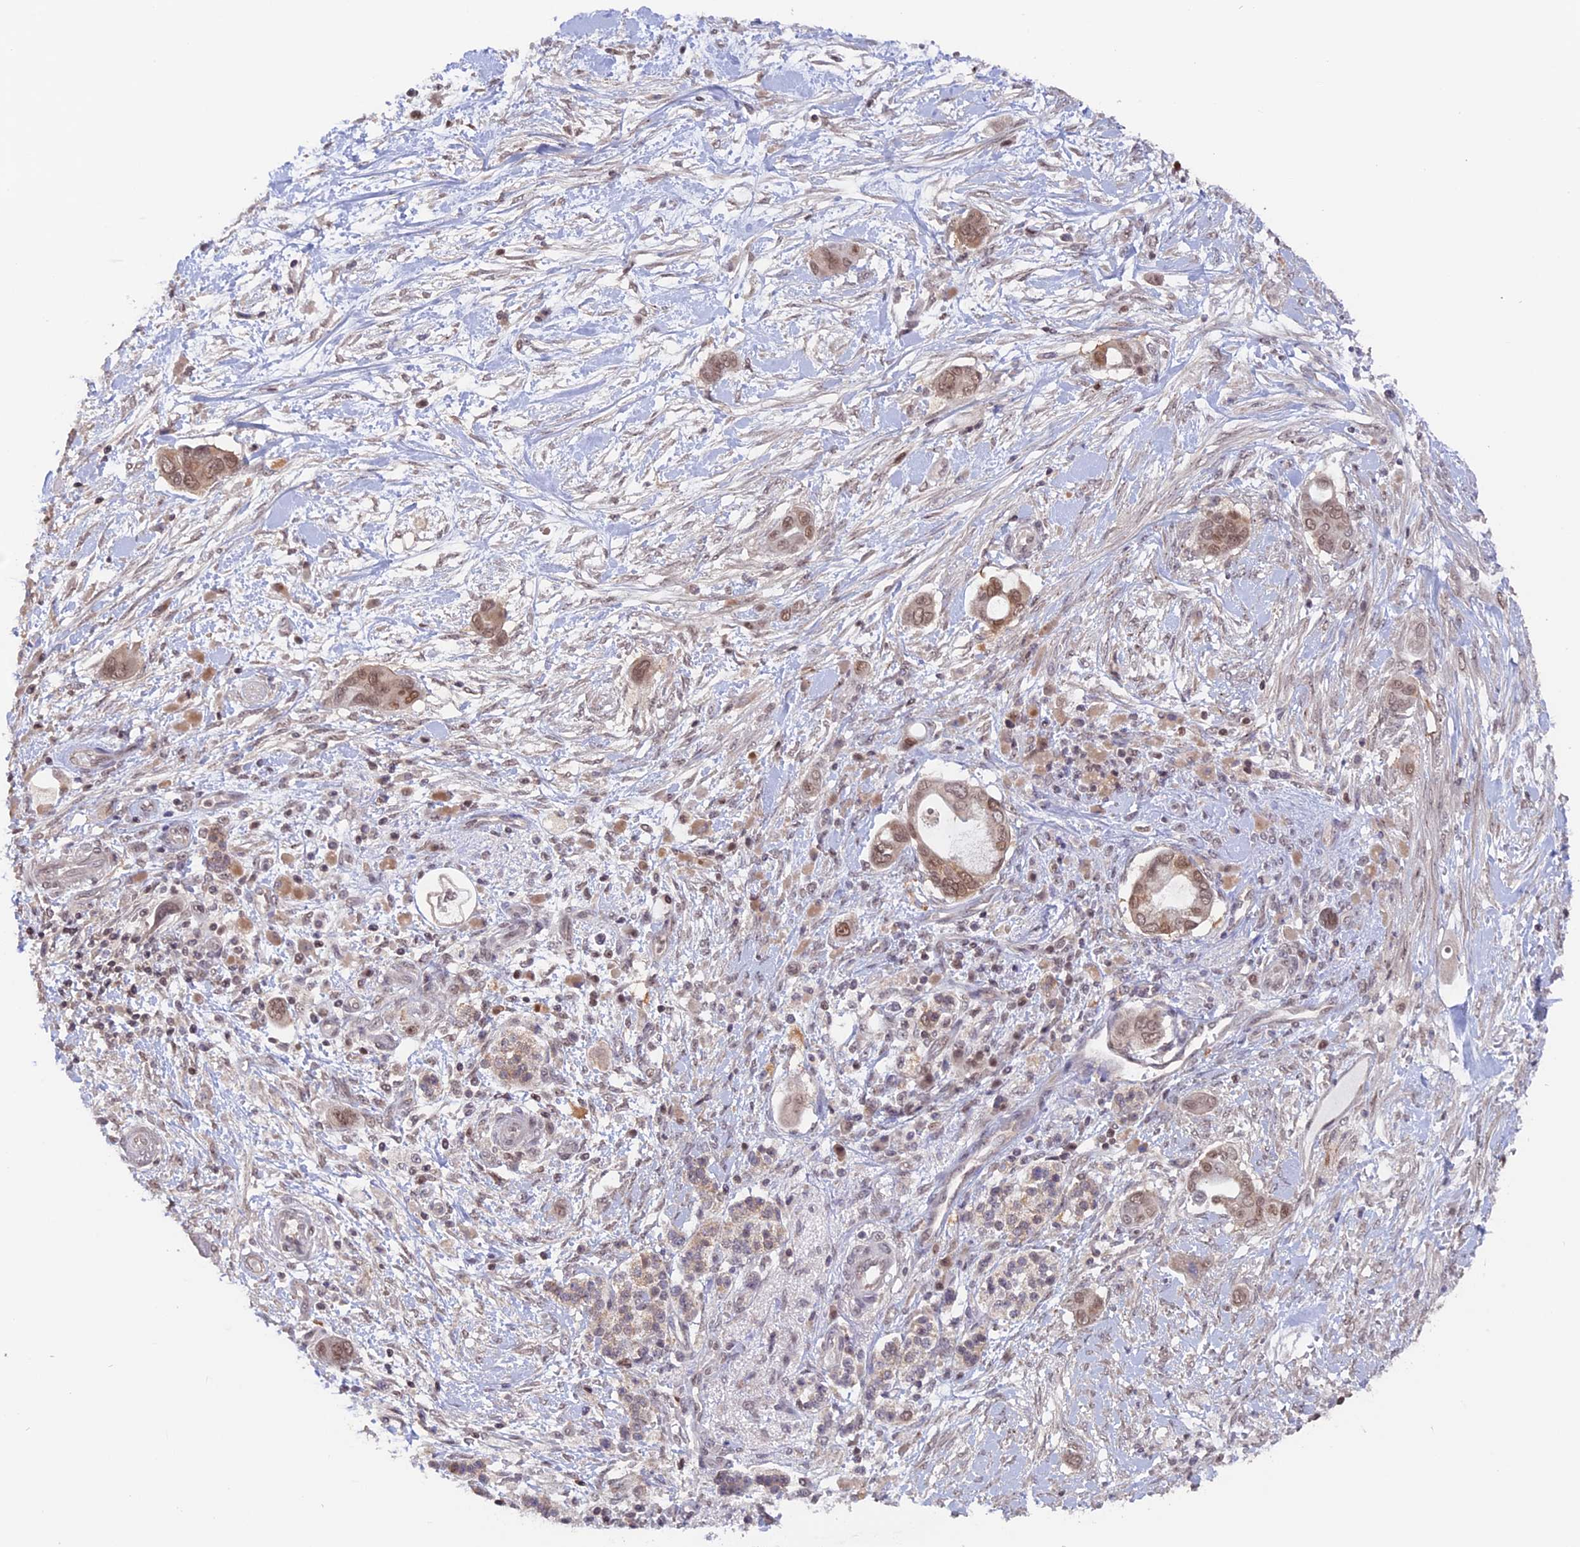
{"staining": {"intensity": "moderate", "quantity": "25%-75%", "location": "nuclear"}, "tissue": "pancreatic cancer", "cell_type": "Tumor cells", "image_type": "cancer", "snomed": [{"axis": "morphology", "description": "Adenocarcinoma, NOS"}, {"axis": "topography", "description": "Pancreas"}], "caption": "A histopathology image of human pancreatic cancer stained for a protein reveals moderate nuclear brown staining in tumor cells. (IHC, brightfield microscopy, high magnification).", "gene": "RFC5", "patient": {"sex": "male", "age": 68}}